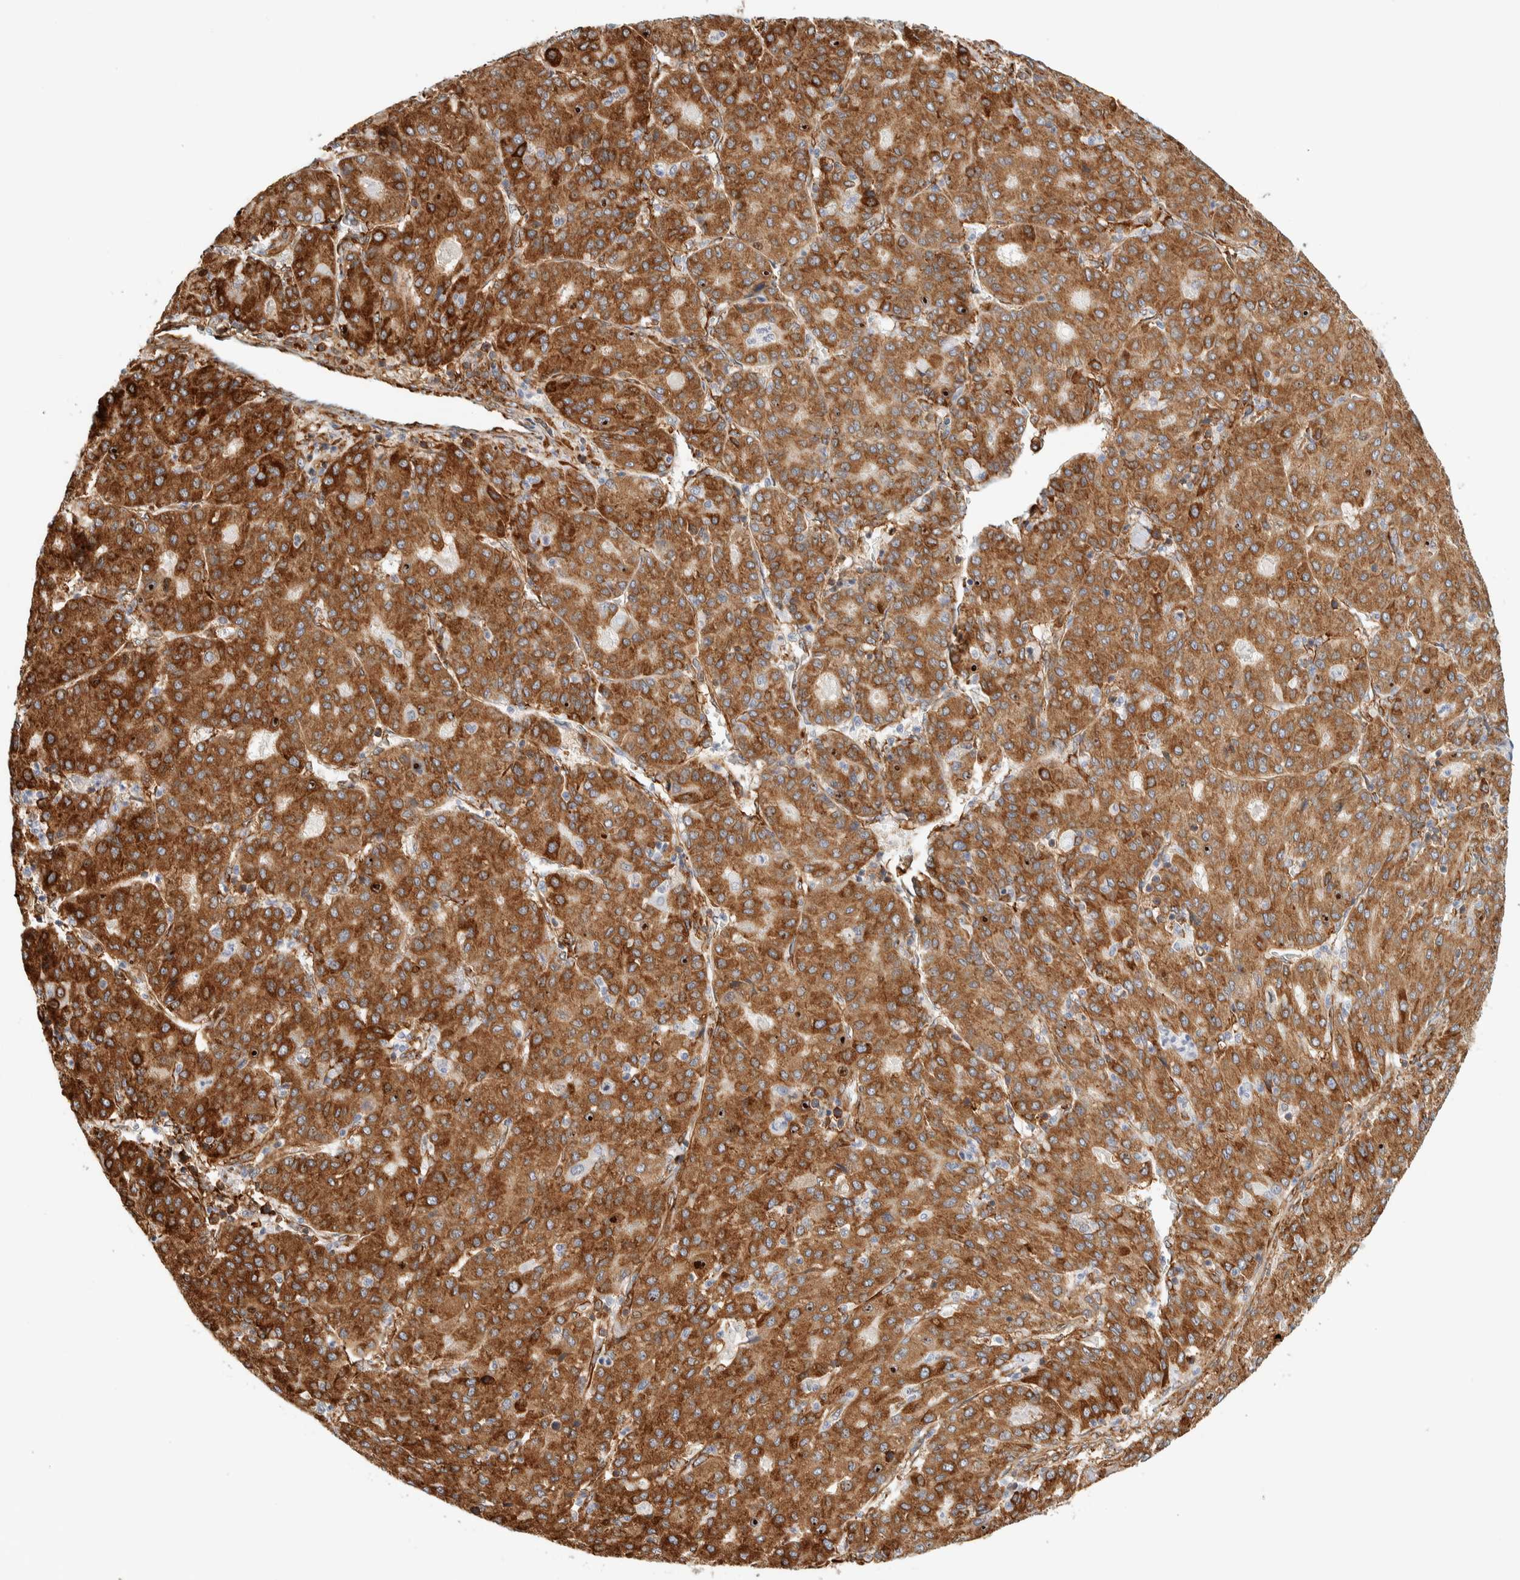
{"staining": {"intensity": "strong", "quantity": ">75%", "location": "cytoplasmic/membranous"}, "tissue": "liver cancer", "cell_type": "Tumor cells", "image_type": "cancer", "snomed": [{"axis": "morphology", "description": "Carcinoma, Hepatocellular, NOS"}, {"axis": "topography", "description": "Liver"}], "caption": "High-power microscopy captured an IHC micrograph of liver hepatocellular carcinoma, revealing strong cytoplasmic/membranous positivity in approximately >75% of tumor cells. The protein is shown in brown color, while the nuclei are stained blue.", "gene": "LLGL2", "patient": {"sex": "male", "age": 65}}